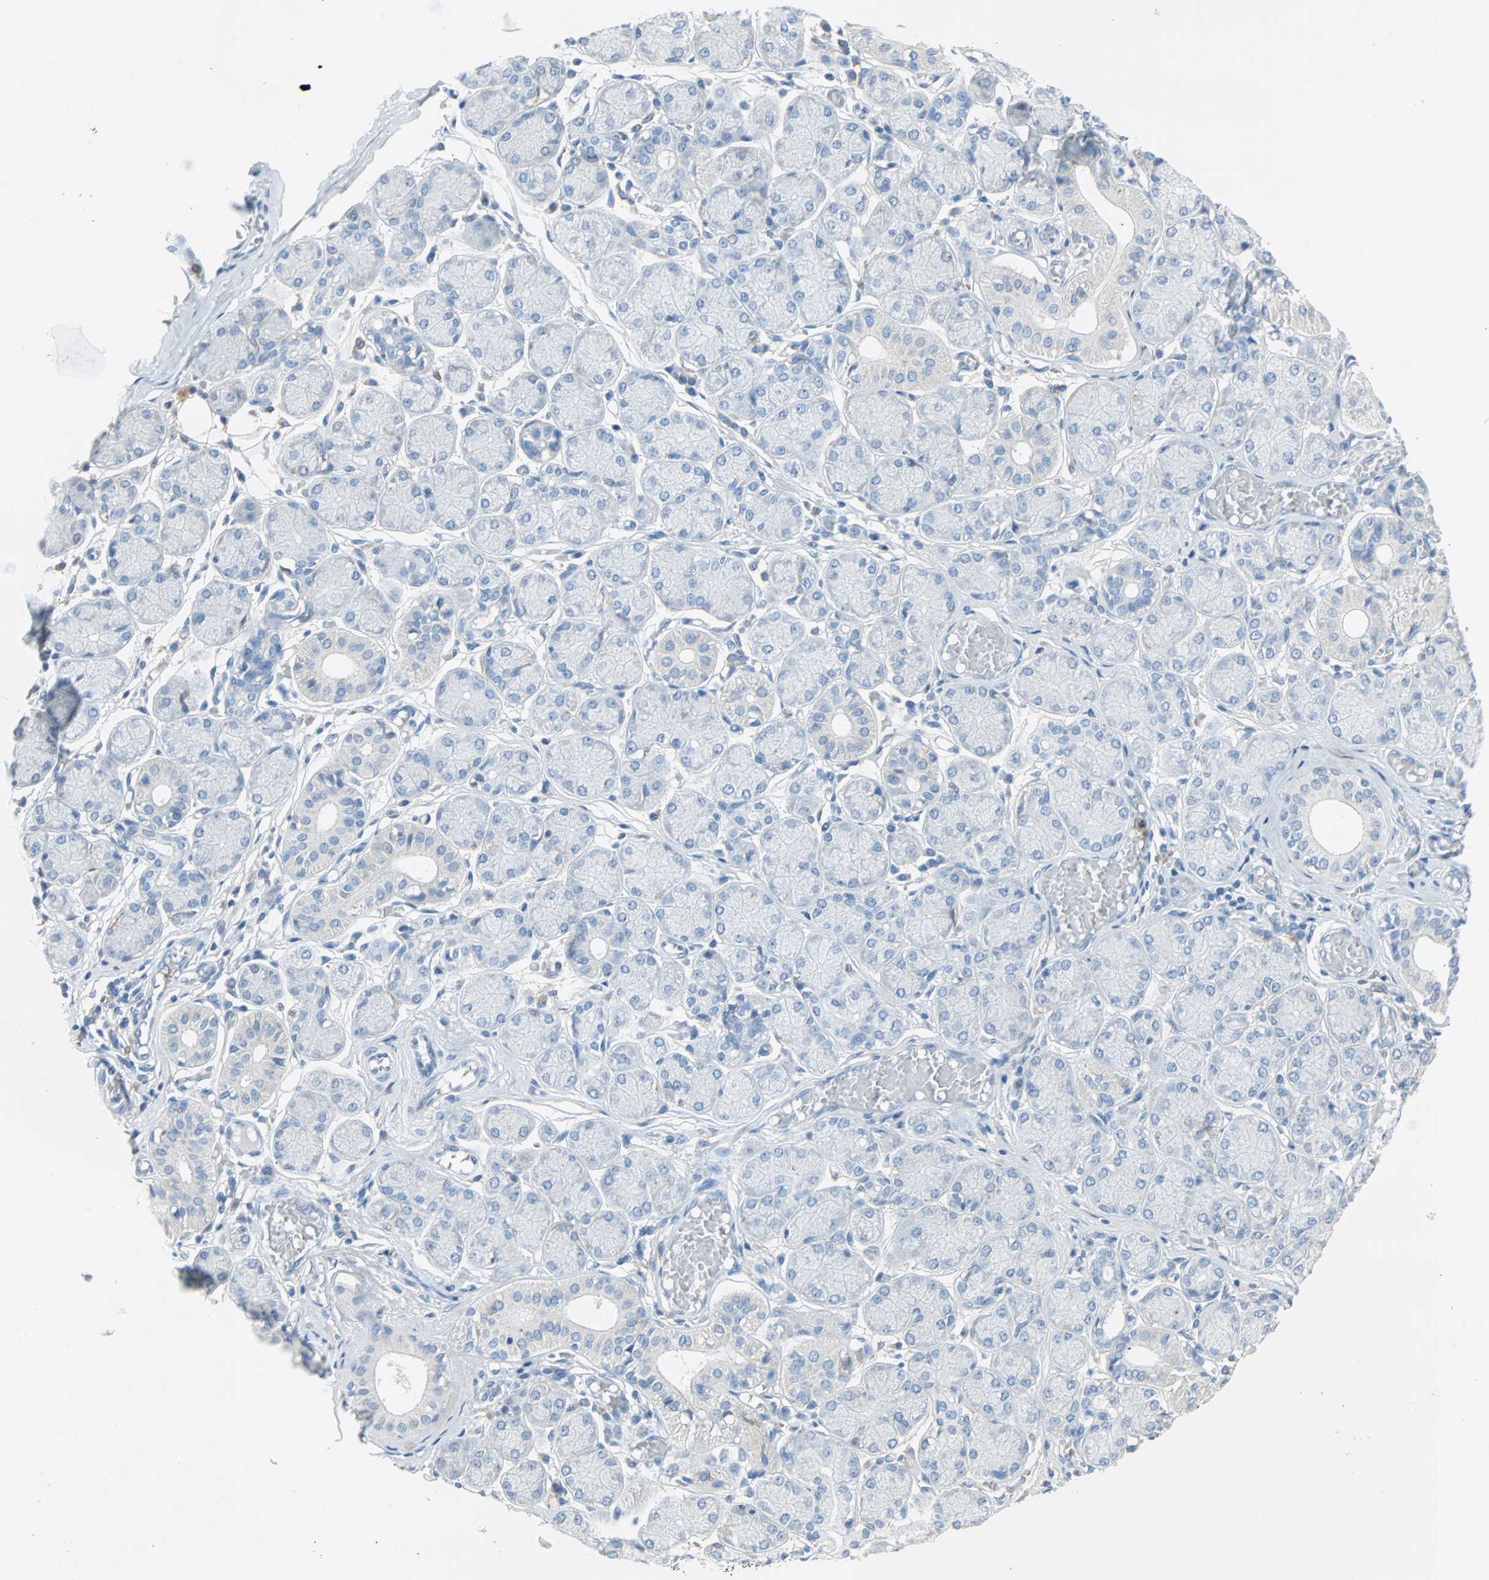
{"staining": {"intensity": "negative", "quantity": "none", "location": "none"}, "tissue": "salivary gland", "cell_type": "Glandular cells", "image_type": "normal", "snomed": [{"axis": "morphology", "description": "Normal tissue, NOS"}, {"axis": "topography", "description": "Salivary gland"}], "caption": "This is an immunohistochemistry photomicrograph of unremarkable salivary gland. There is no expression in glandular cells.", "gene": "CLEC4A", "patient": {"sex": "female", "age": 24}}